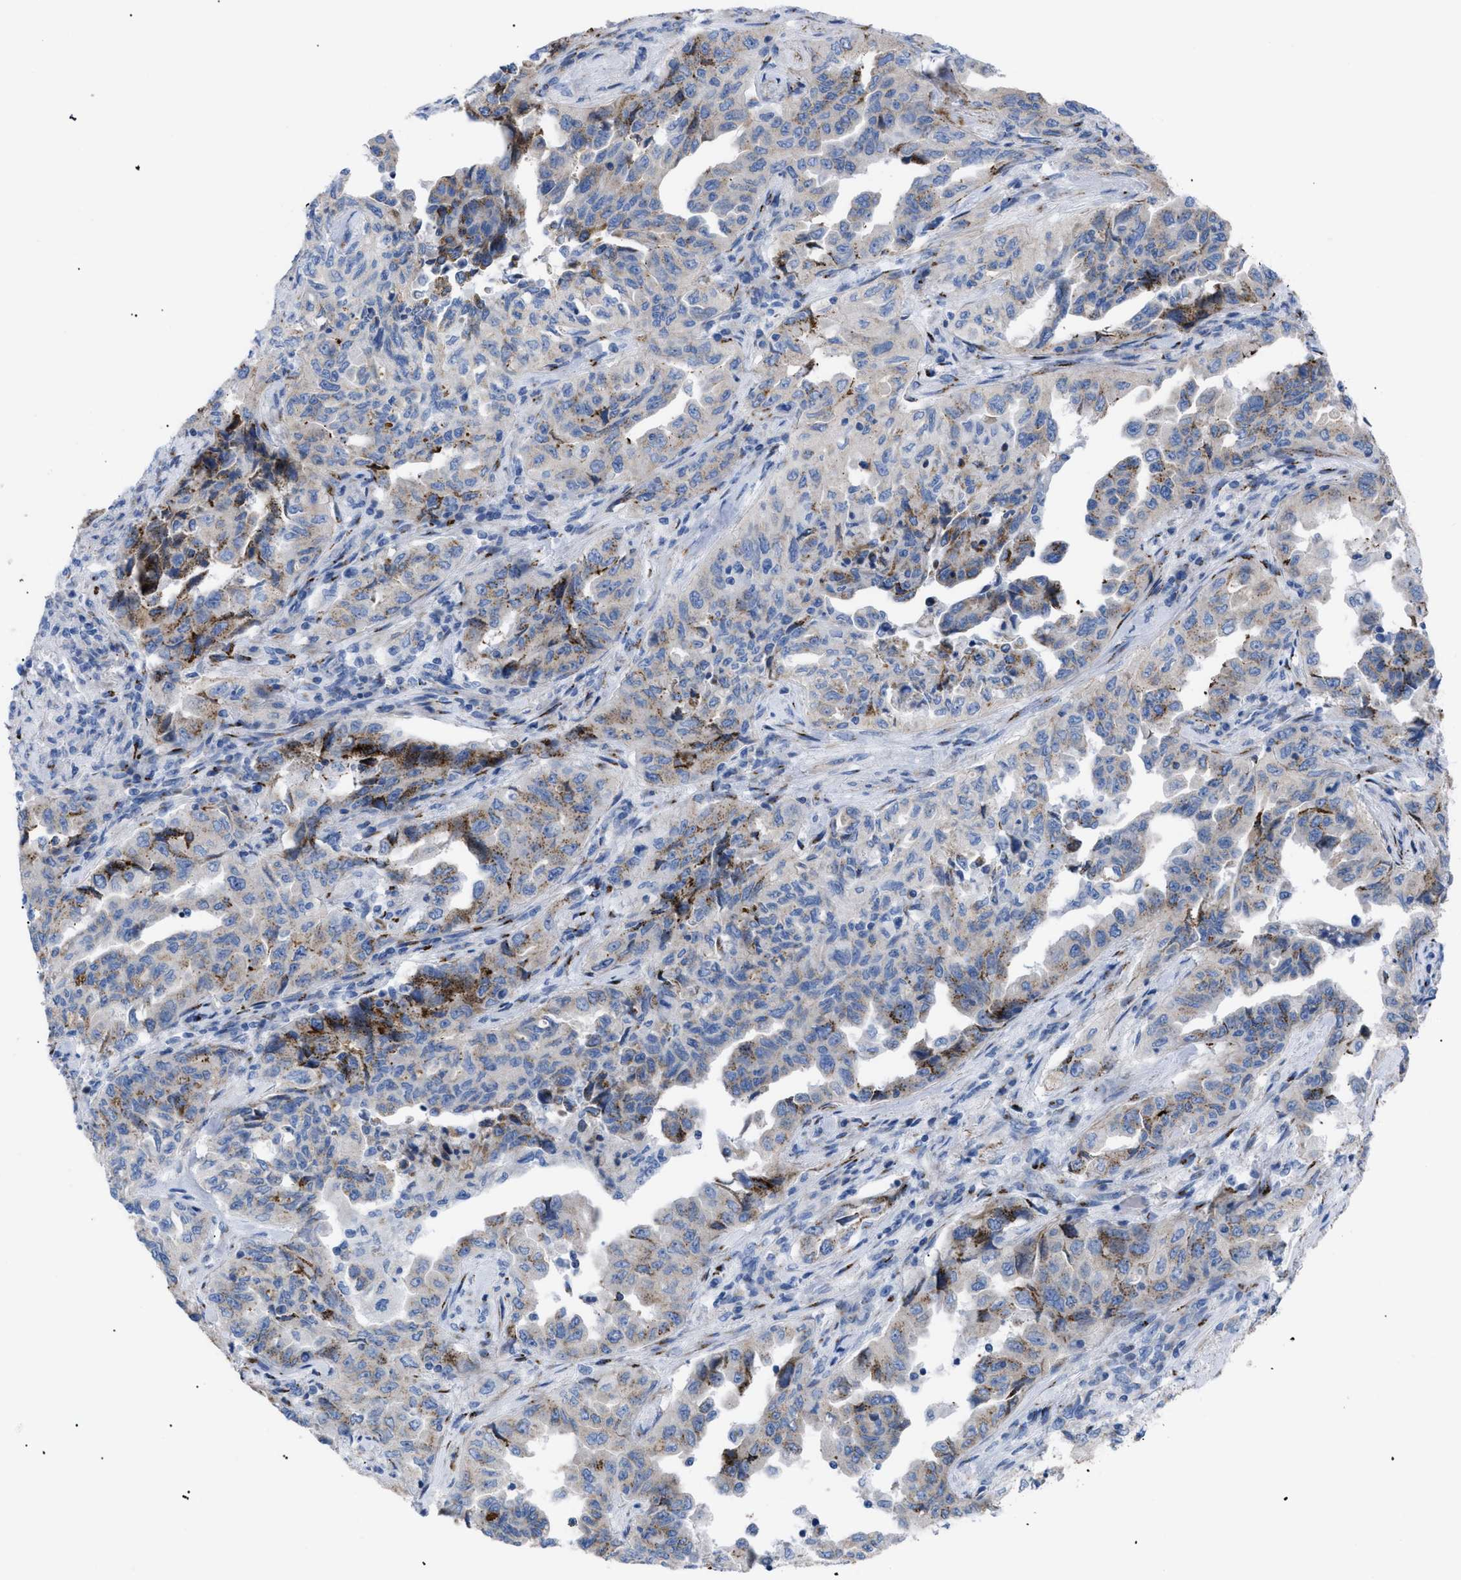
{"staining": {"intensity": "moderate", "quantity": "25%-75%", "location": "cytoplasmic/membranous"}, "tissue": "lung cancer", "cell_type": "Tumor cells", "image_type": "cancer", "snomed": [{"axis": "morphology", "description": "Adenocarcinoma, NOS"}, {"axis": "topography", "description": "Lung"}], "caption": "Tumor cells exhibit moderate cytoplasmic/membranous positivity in about 25%-75% of cells in adenocarcinoma (lung).", "gene": "TMEM17", "patient": {"sex": "female", "age": 51}}